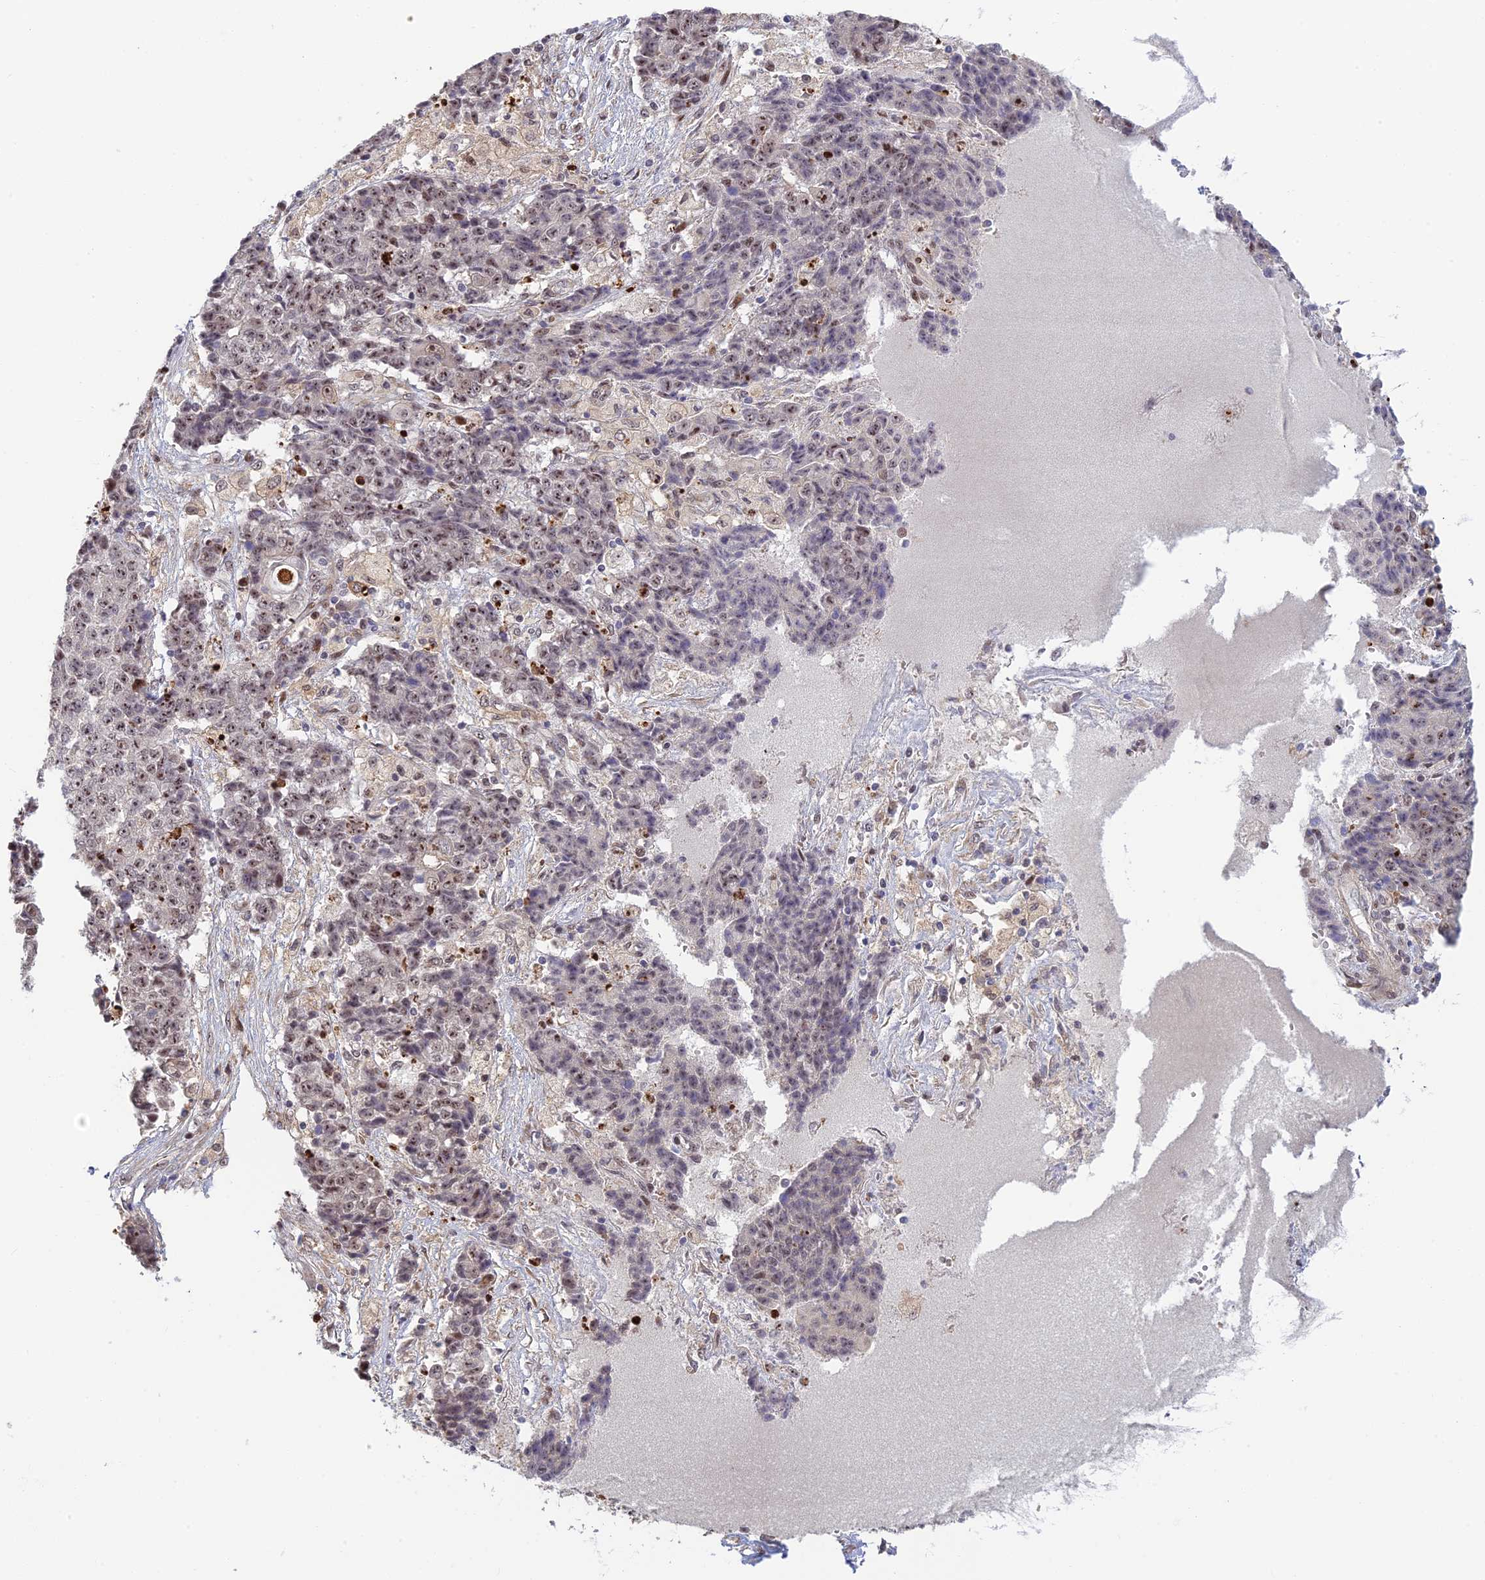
{"staining": {"intensity": "moderate", "quantity": "<25%", "location": "nuclear"}, "tissue": "ovarian cancer", "cell_type": "Tumor cells", "image_type": "cancer", "snomed": [{"axis": "morphology", "description": "Carcinoma, endometroid"}, {"axis": "topography", "description": "Ovary"}], "caption": "A low amount of moderate nuclear positivity is seen in approximately <25% of tumor cells in ovarian cancer (endometroid carcinoma) tissue.", "gene": "UFSP2", "patient": {"sex": "female", "age": 42}}